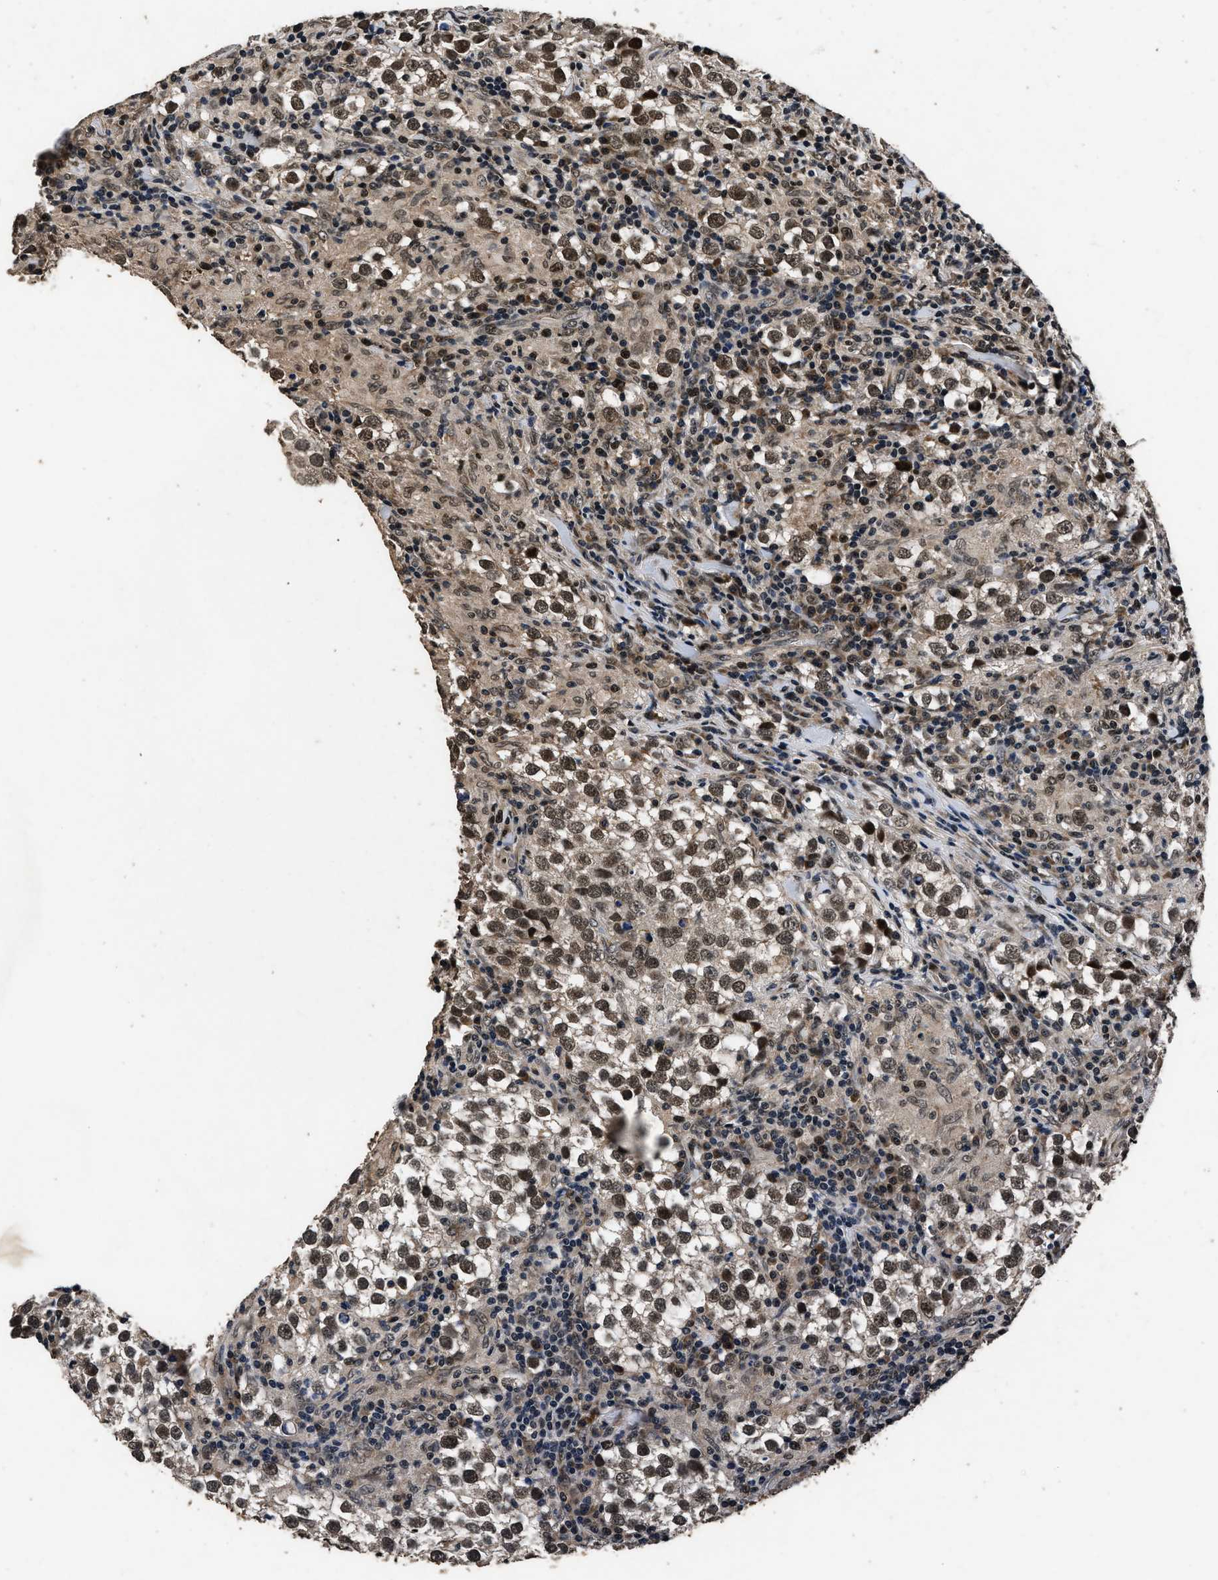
{"staining": {"intensity": "strong", "quantity": ">75%", "location": "nuclear"}, "tissue": "testis cancer", "cell_type": "Tumor cells", "image_type": "cancer", "snomed": [{"axis": "morphology", "description": "Seminoma, NOS"}, {"axis": "morphology", "description": "Carcinoma, Embryonal, NOS"}, {"axis": "topography", "description": "Testis"}], "caption": "A brown stain shows strong nuclear expression of a protein in human testis cancer (embryonal carcinoma) tumor cells. (DAB IHC, brown staining for protein, blue staining for nuclei).", "gene": "CSTF1", "patient": {"sex": "male", "age": 36}}